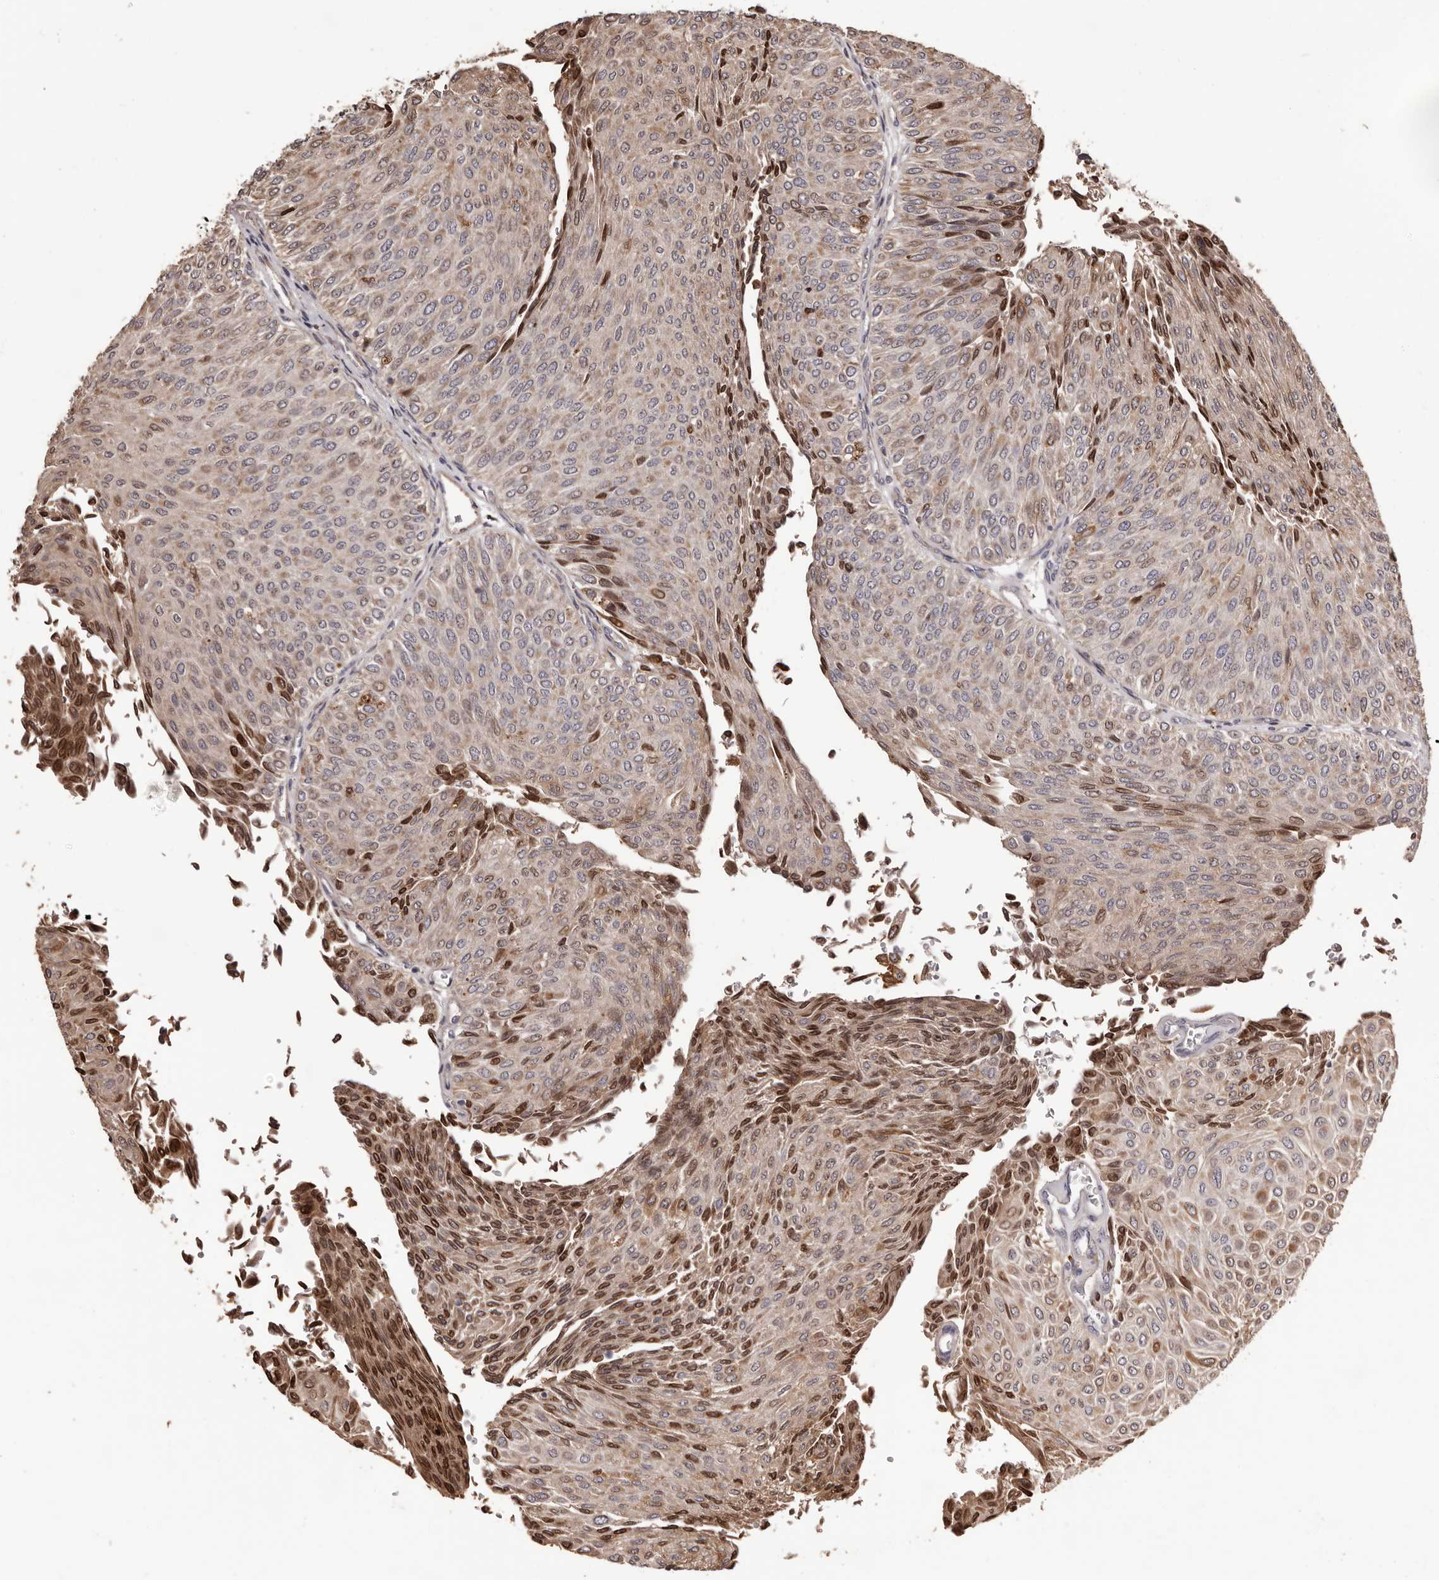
{"staining": {"intensity": "strong", "quantity": "<25%", "location": "nuclear"}, "tissue": "urothelial cancer", "cell_type": "Tumor cells", "image_type": "cancer", "snomed": [{"axis": "morphology", "description": "Urothelial carcinoma, Low grade"}, {"axis": "topography", "description": "Urinary bladder"}], "caption": "DAB (3,3'-diaminobenzidine) immunohistochemical staining of human low-grade urothelial carcinoma displays strong nuclear protein staining in about <25% of tumor cells.", "gene": "ZCCHC7", "patient": {"sex": "male", "age": 78}}